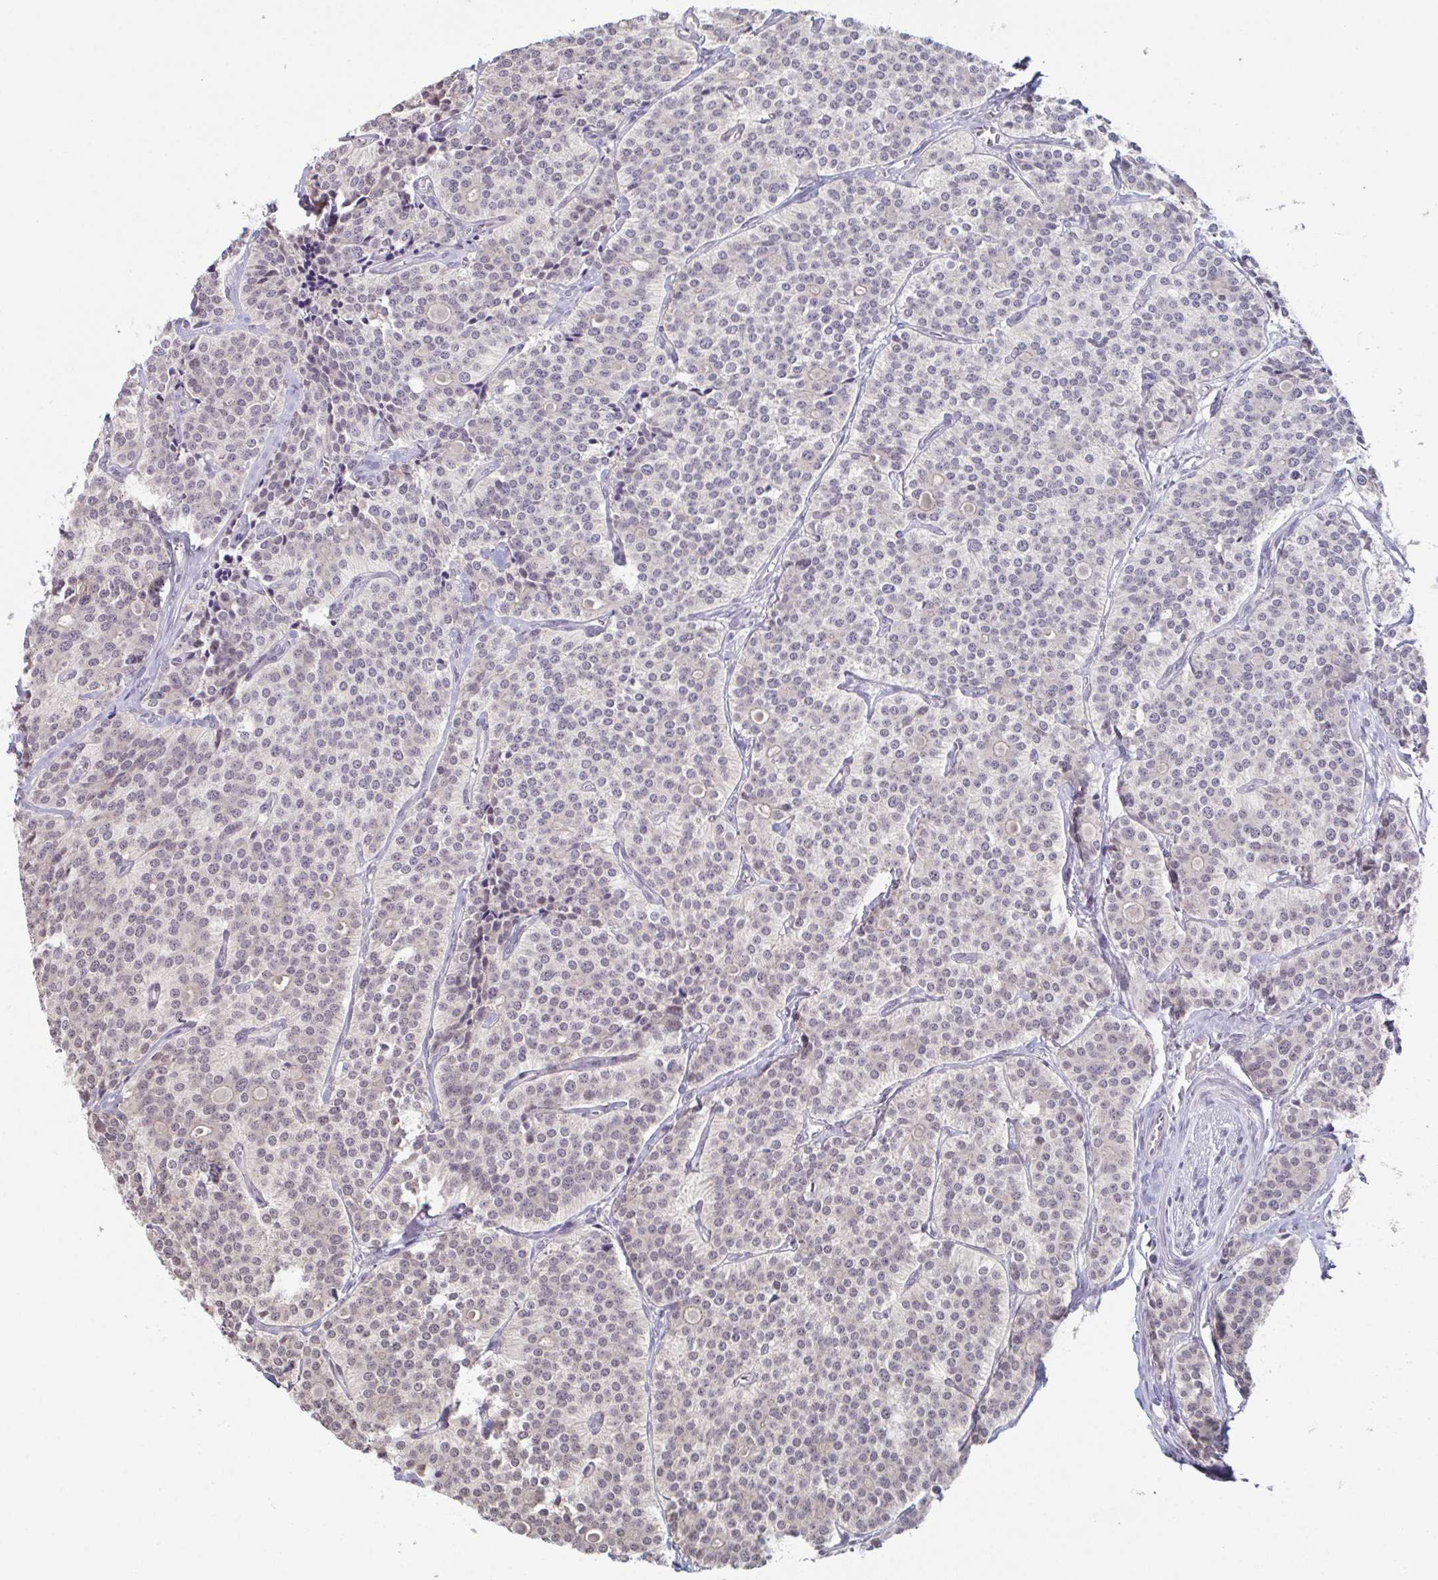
{"staining": {"intensity": "negative", "quantity": "none", "location": "none"}, "tissue": "carcinoid", "cell_type": "Tumor cells", "image_type": "cancer", "snomed": [{"axis": "morphology", "description": "Carcinoid, malignant, NOS"}, {"axis": "topography", "description": "Small intestine"}], "caption": "DAB immunohistochemical staining of malignant carcinoid demonstrates no significant staining in tumor cells.", "gene": "ZNF214", "patient": {"sex": "male", "age": 63}}